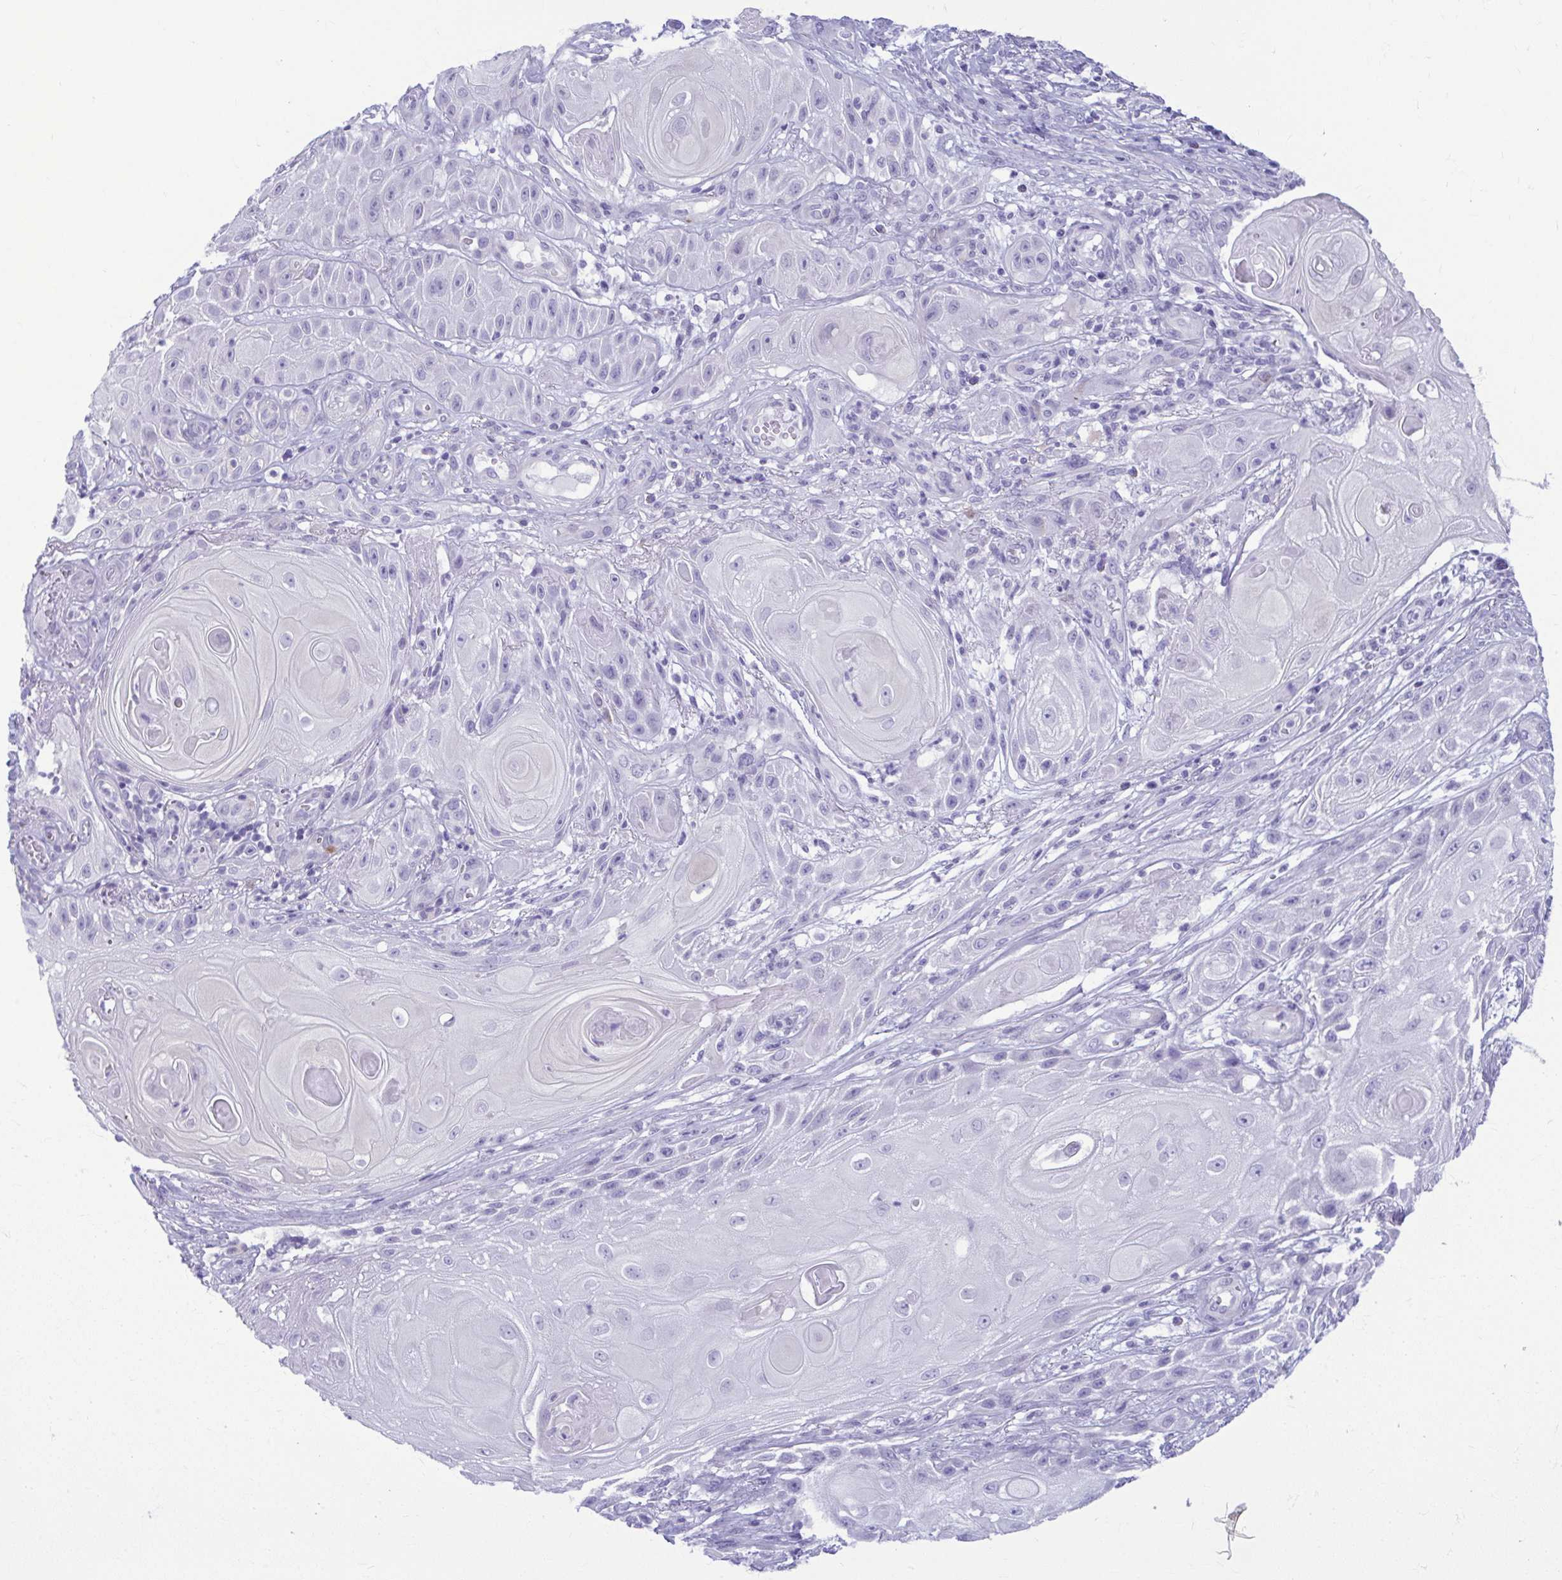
{"staining": {"intensity": "negative", "quantity": "none", "location": "none"}, "tissue": "skin cancer", "cell_type": "Tumor cells", "image_type": "cancer", "snomed": [{"axis": "morphology", "description": "Squamous cell carcinoma, NOS"}, {"axis": "topography", "description": "Skin"}], "caption": "Immunohistochemical staining of skin squamous cell carcinoma reveals no significant staining in tumor cells.", "gene": "SERPINI1", "patient": {"sex": "male", "age": 62}}